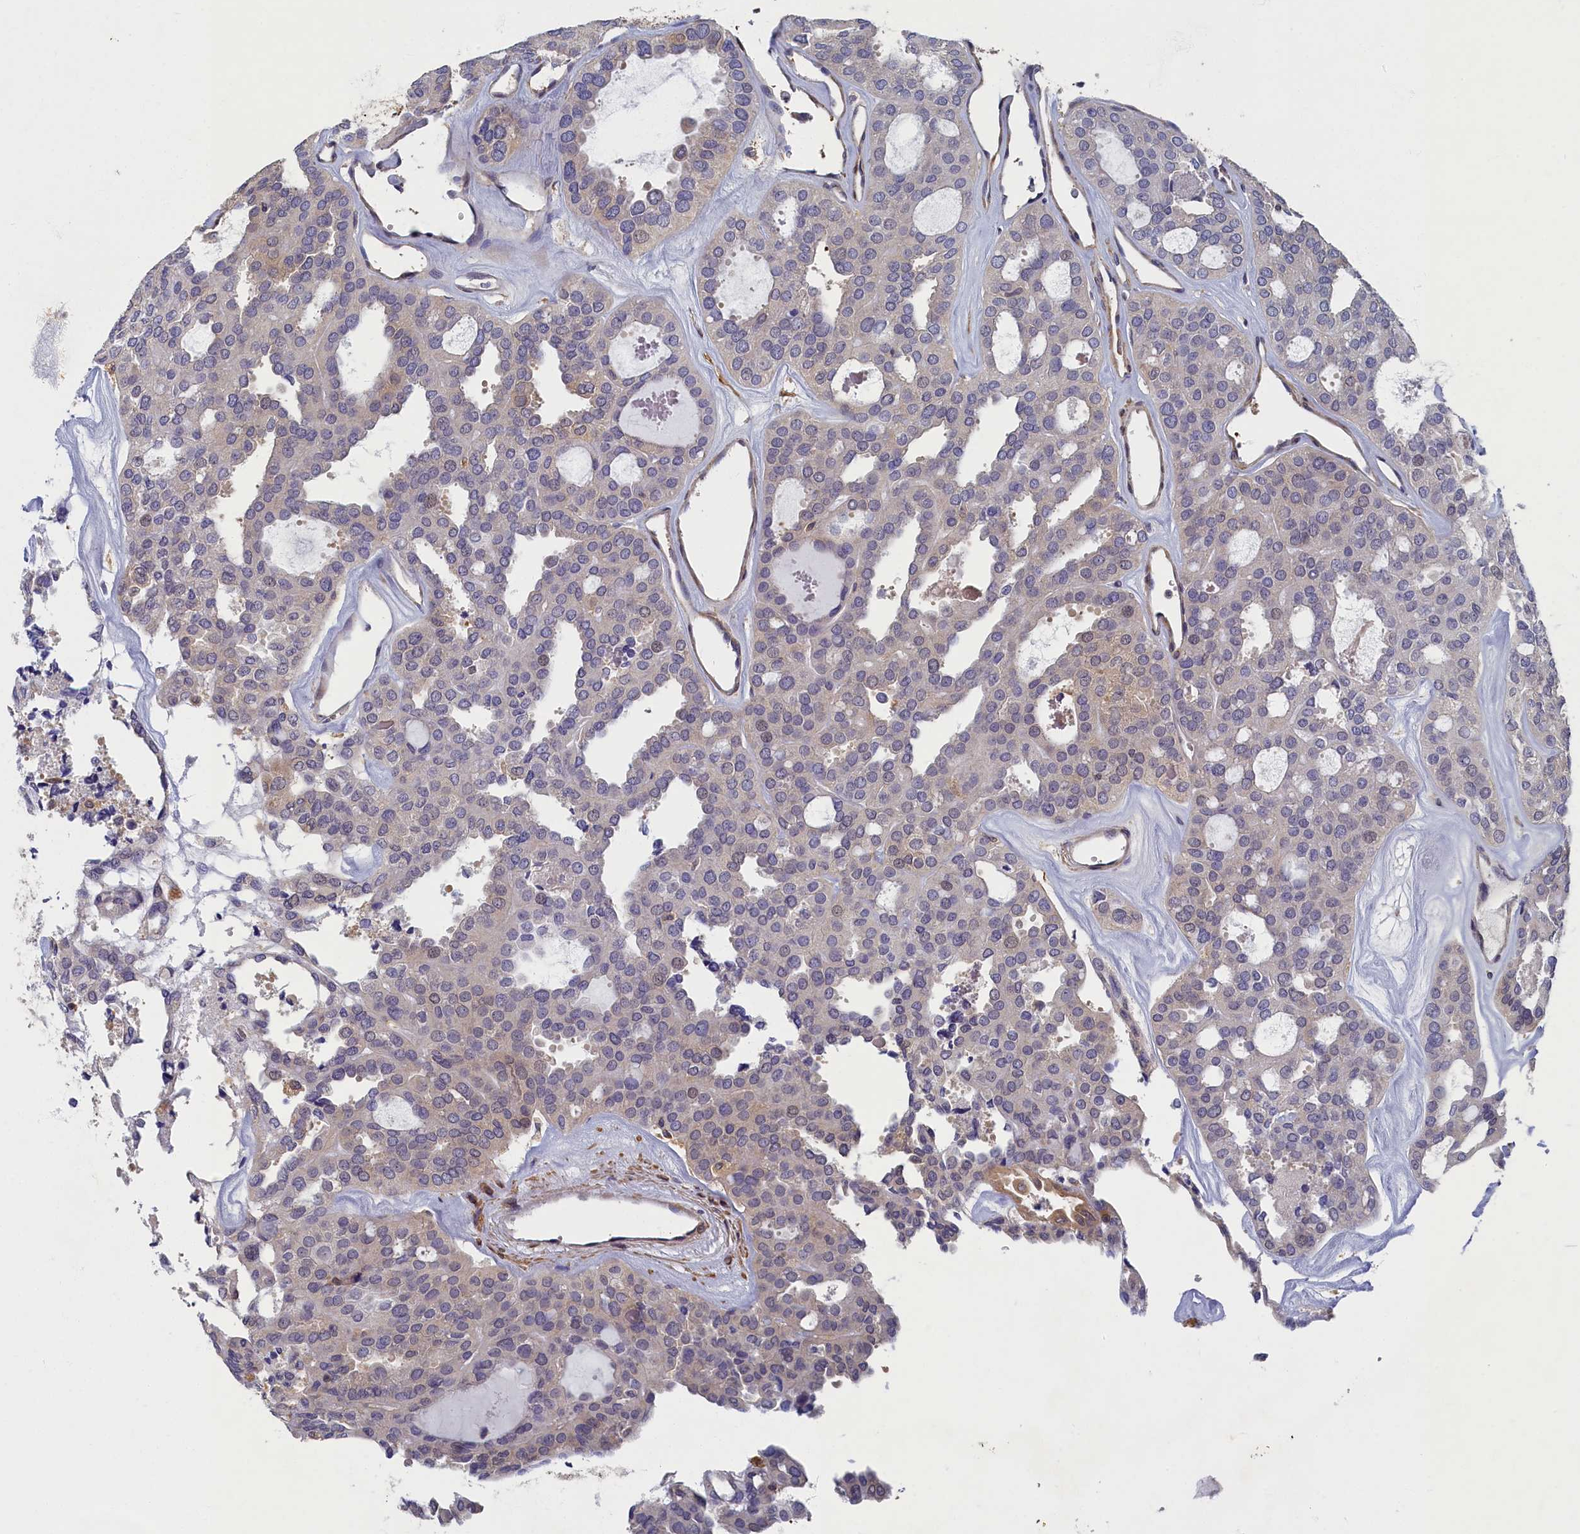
{"staining": {"intensity": "negative", "quantity": "none", "location": "none"}, "tissue": "thyroid cancer", "cell_type": "Tumor cells", "image_type": "cancer", "snomed": [{"axis": "morphology", "description": "Follicular adenoma carcinoma, NOS"}, {"axis": "topography", "description": "Thyroid gland"}], "caption": "Tumor cells show no significant protein staining in thyroid cancer (follicular adenoma carcinoma).", "gene": "TBCB", "patient": {"sex": "male", "age": 75}}